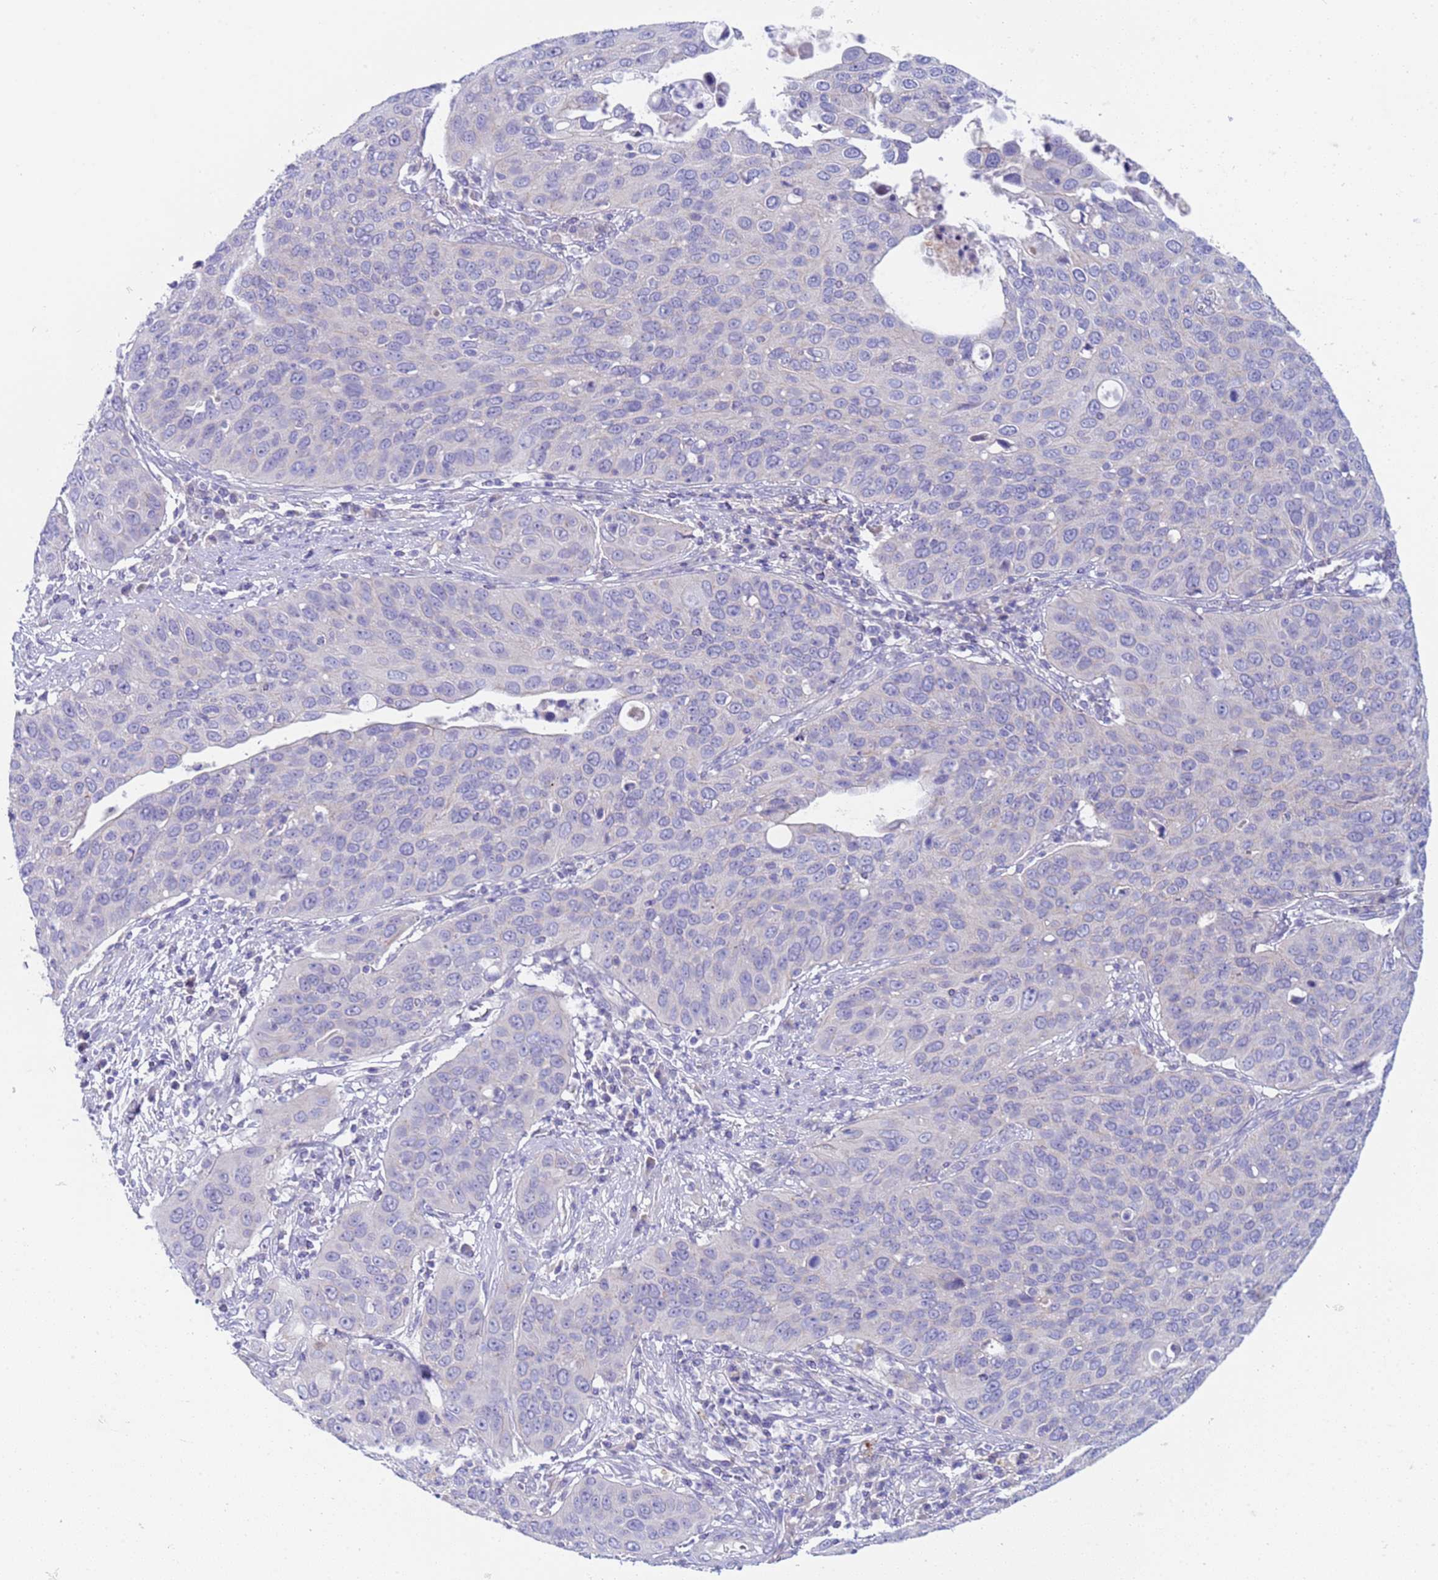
{"staining": {"intensity": "negative", "quantity": "none", "location": "none"}, "tissue": "cervical cancer", "cell_type": "Tumor cells", "image_type": "cancer", "snomed": [{"axis": "morphology", "description": "Squamous cell carcinoma, NOS"}, {"axis": "topography", "description": "Cervix"}], "caption": "Tumor cells are negative for protein expression in human cervical cancer (squamous cell carcinoma). Nuclei are stained in blue.", "gene": "C4orf46", "patient": {"sex": "female", "age": 36}}